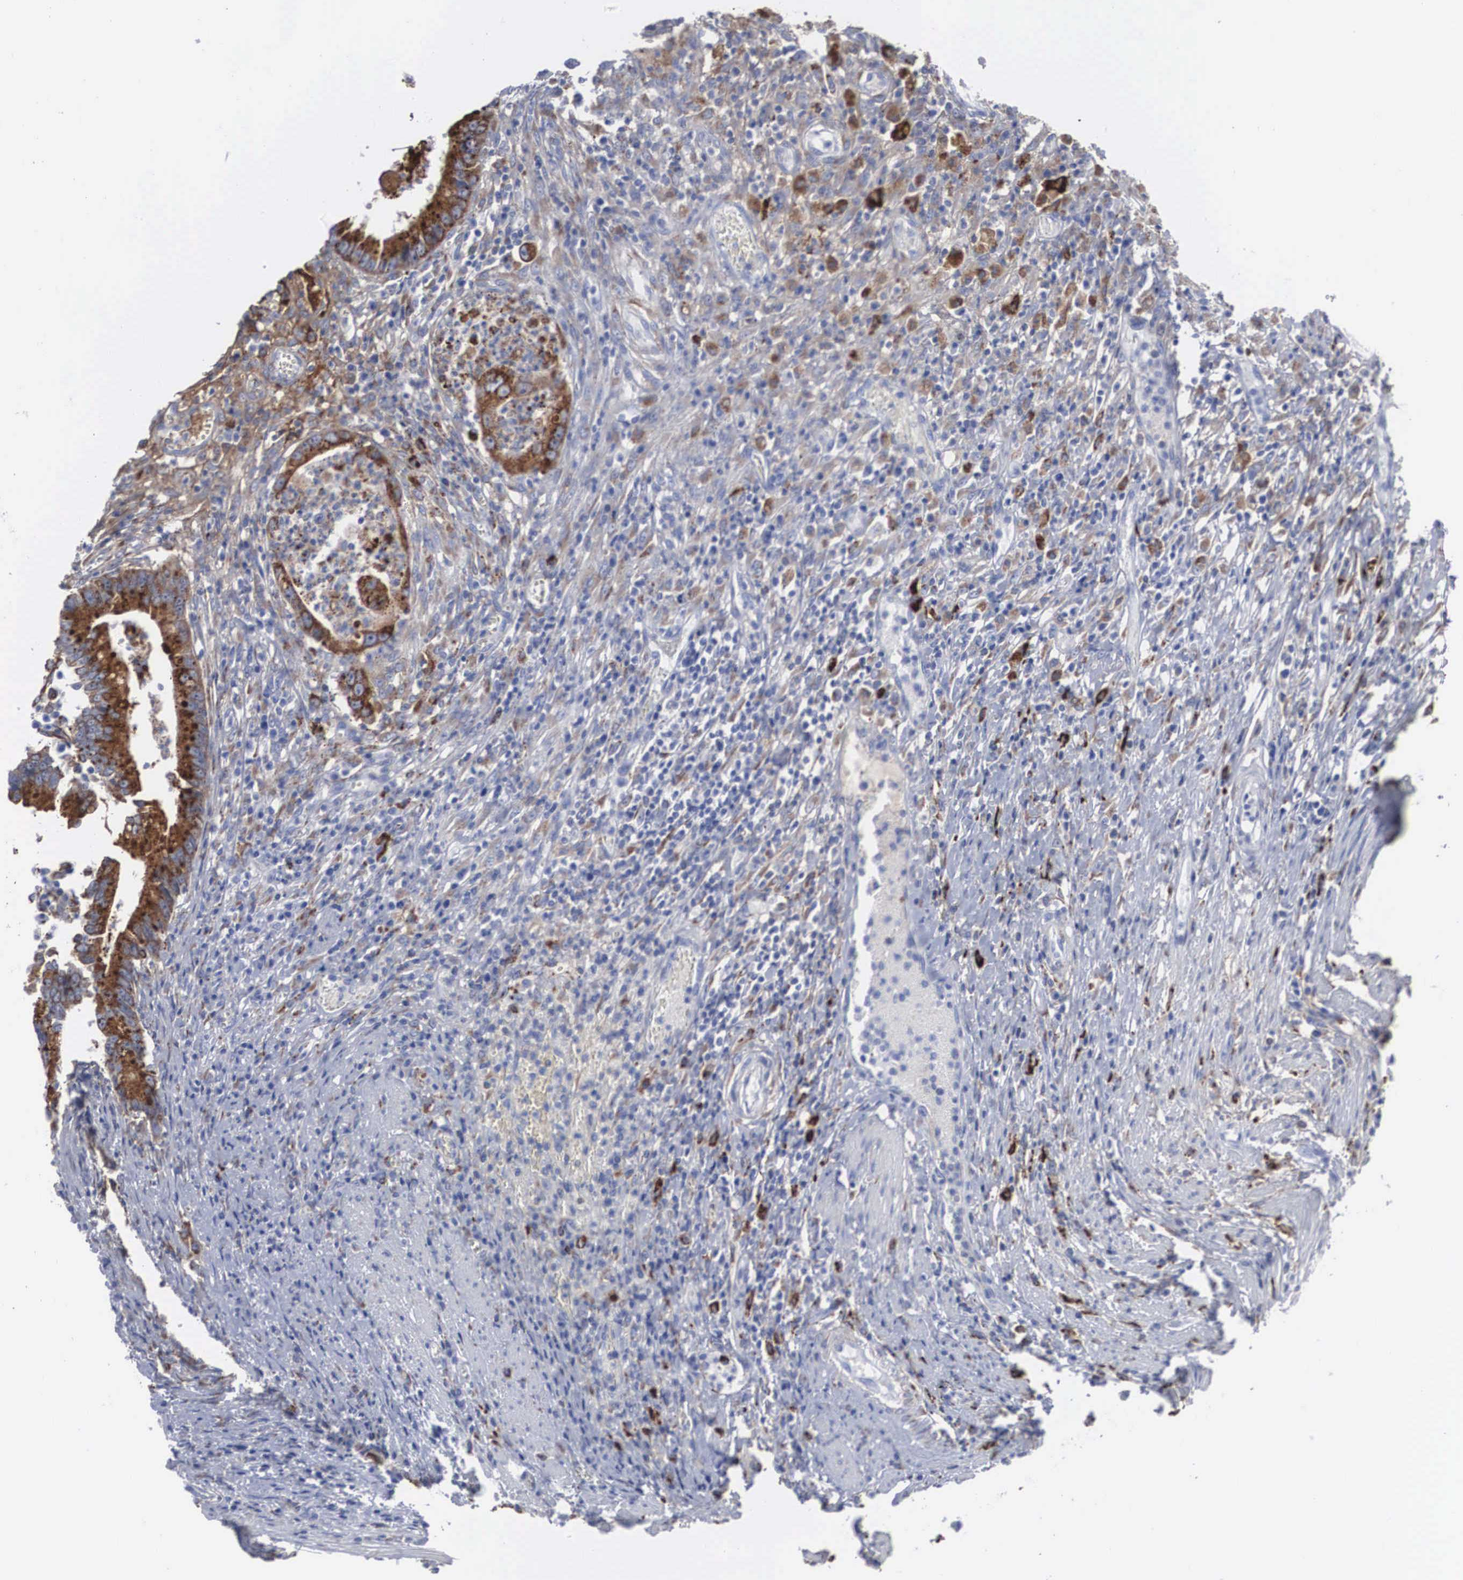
{"staining": {"intensity": "strong", "quantity": ">75%", "location": "cytoplasmic/membranous"}, "tissue": "colorectal cancer", "cell_type": "Tumor cells", "image_type": "cancer", "snomed": [{"axis": "morphology", "description": "Adenocarcinoma, NOS"}, {"axis": "topography", "description": "Rectum"}], "caption": "There is high levels of strong cytoplasmic/membranous positivity in tumor cells of colorectal adenocarcinoma, as demonstrated by immunohistochemical staining (brown color).", "gene": "LGALS3BP", "patient": {"sex": "female", "age": 81}}